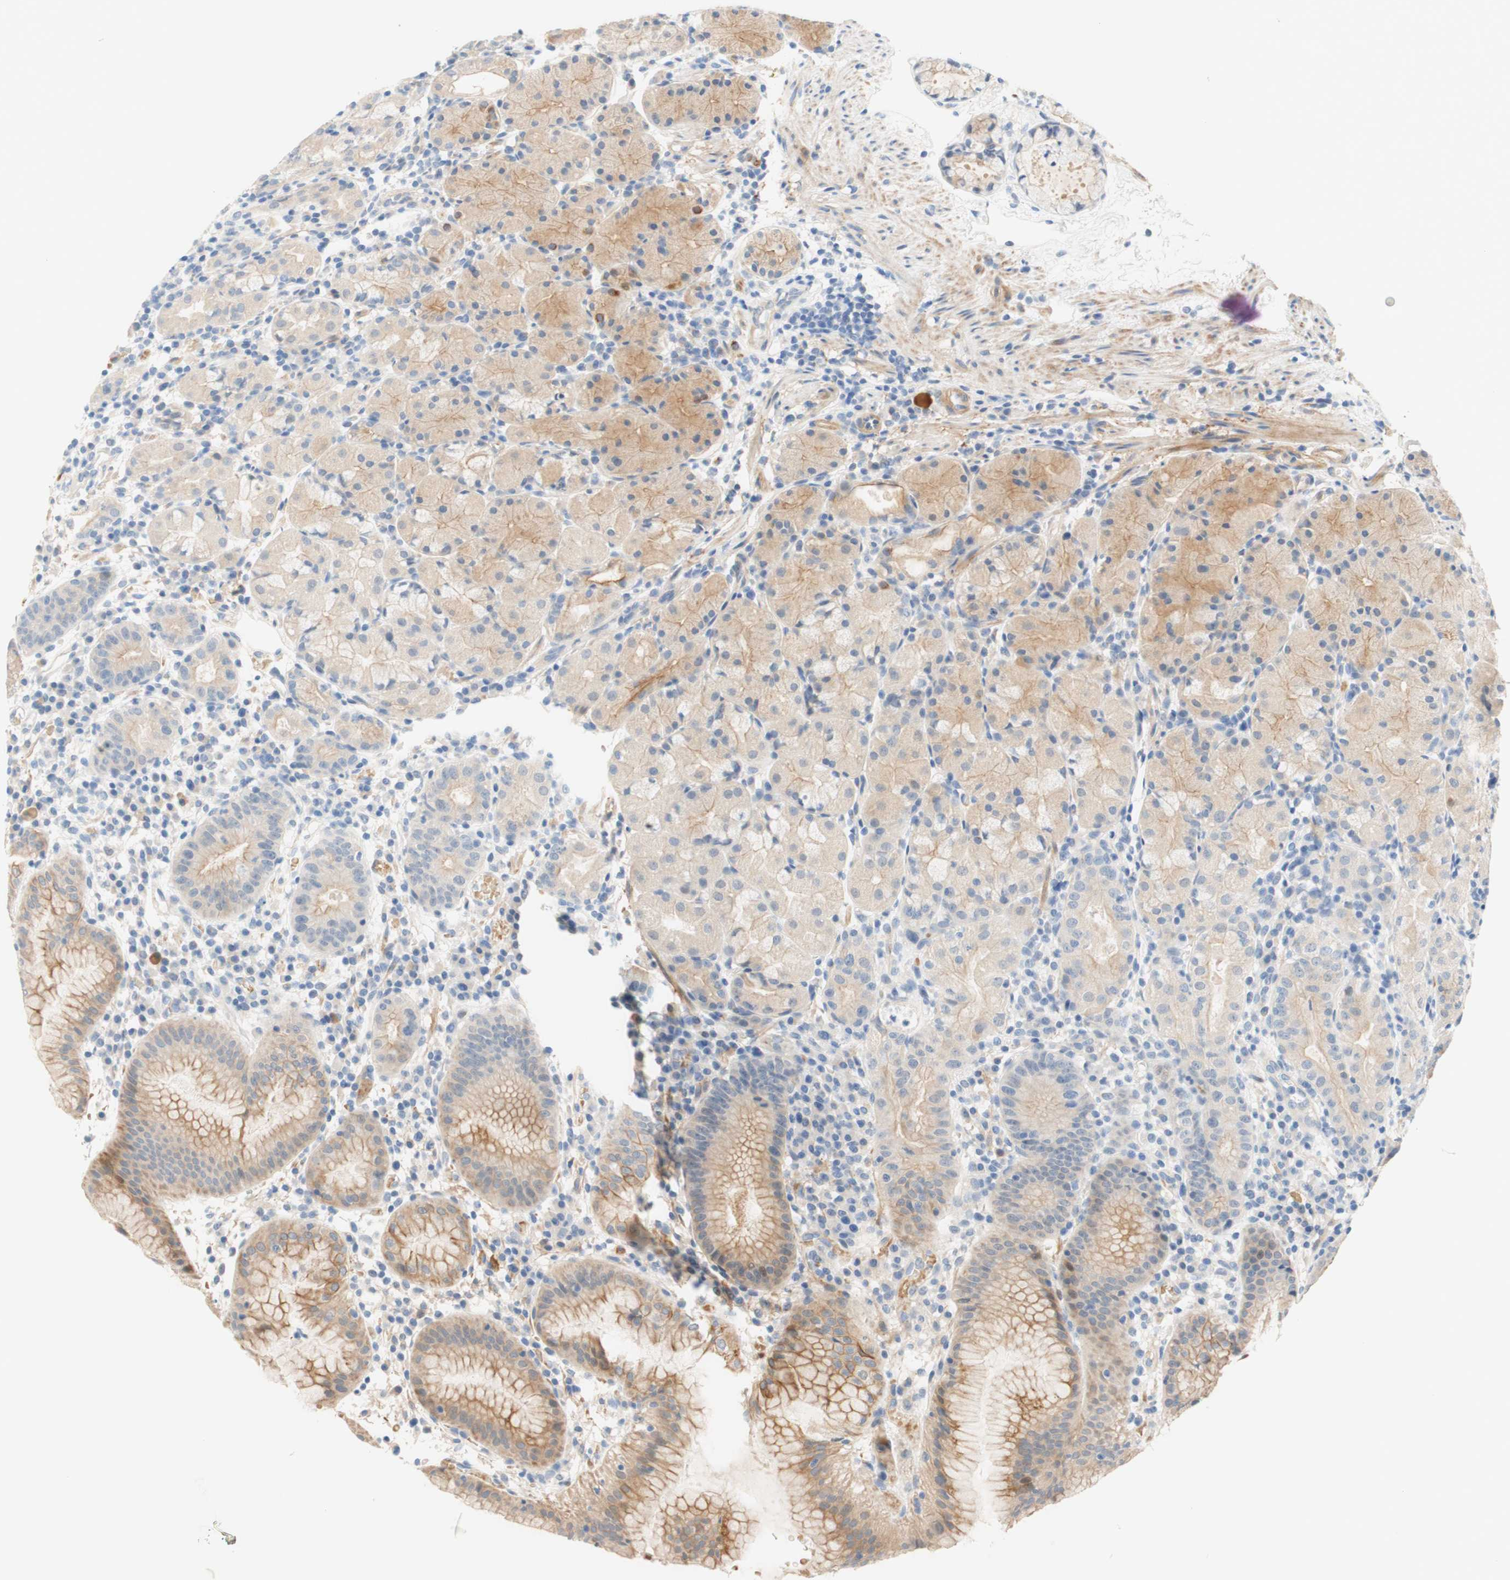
{"staining": {"intensity": "moderate", "quantity": ">75%", "location": "cytoplasmic/membranous"}, "tissue": "stomach", "cell_type": "Glandular cells", "image_type": "normal", "snomed": [{"axis": "morphology", "description": "Normal tissue, NOS"}, {"axis": "topography", "description": "Stomach"}, {"axis": "topography", "description": "Stomach, lower"}], "caption": "Glandular cells show moderate cytoplasmic/membranous expression in about >75% of cells in normal stomach. (DAB IHC, brown staining for protein, blue staining for nuclei).", "gene": "ENTREP2", "patient": {"sex": "female", "age": 75}}